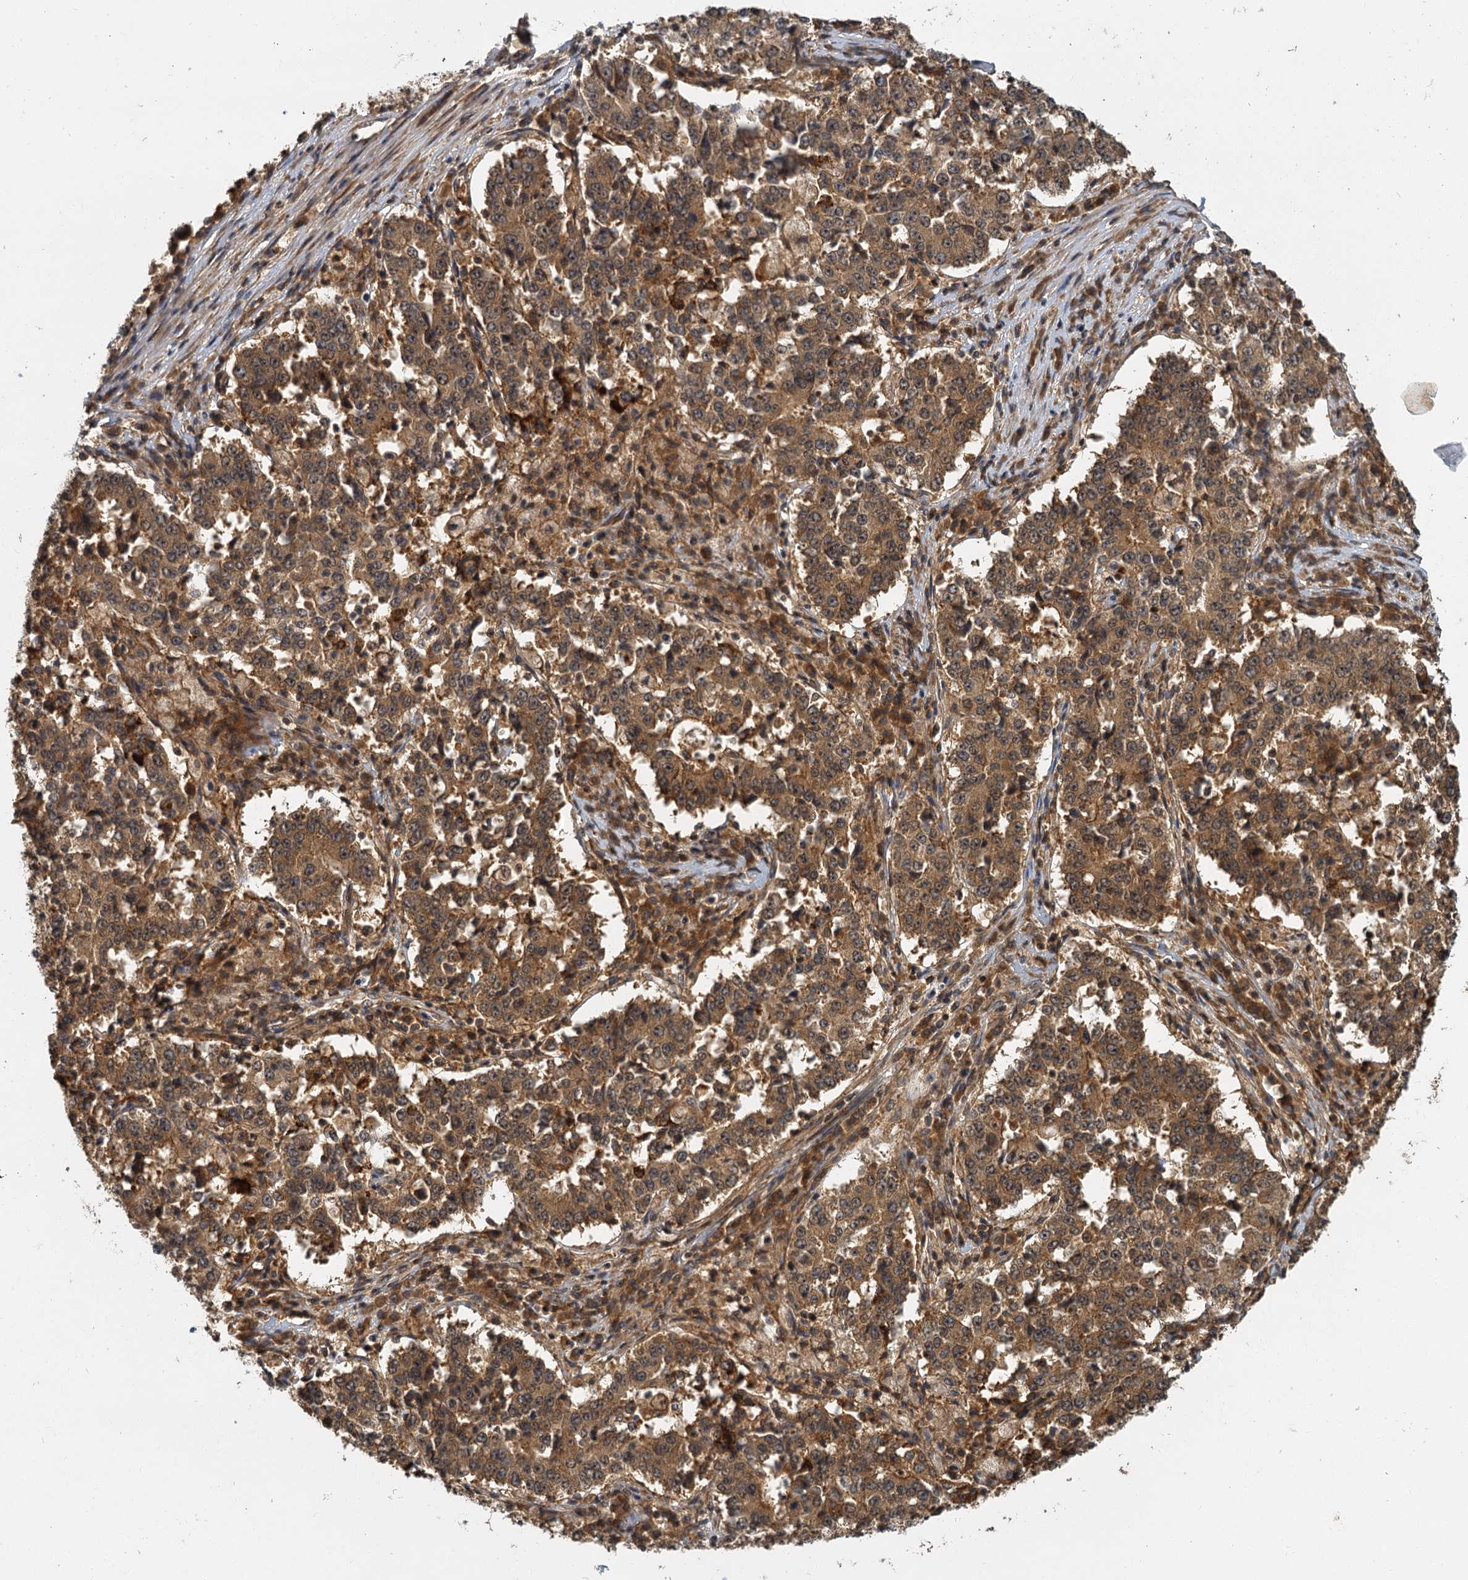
{"staining": {"intensity": "moderate", "quantity": ">75%", "location": "cytoplasmic/membranous,nuclear"}, "tissue": "stomach cancer", "cell_type": "Tumor cells", "image_type": "cancer", "snomed": [{"axis": "morphology", "description": "Adenocarcinoma, NOS"}, {"axis": "topography", "description": "Stomach"}], "caption": "Immunohistochemical staining of human stomach cancer (adenocarcinoma) exhibits moderate cytoplasmic/membranous and nuclear protein staining in approximately >75% of tumor cells. The protein of interest is shown in brown color, while the nuclei are stained blue.", "gene": "ZNF549", "patient": {"sex": "male", "age": 59}}